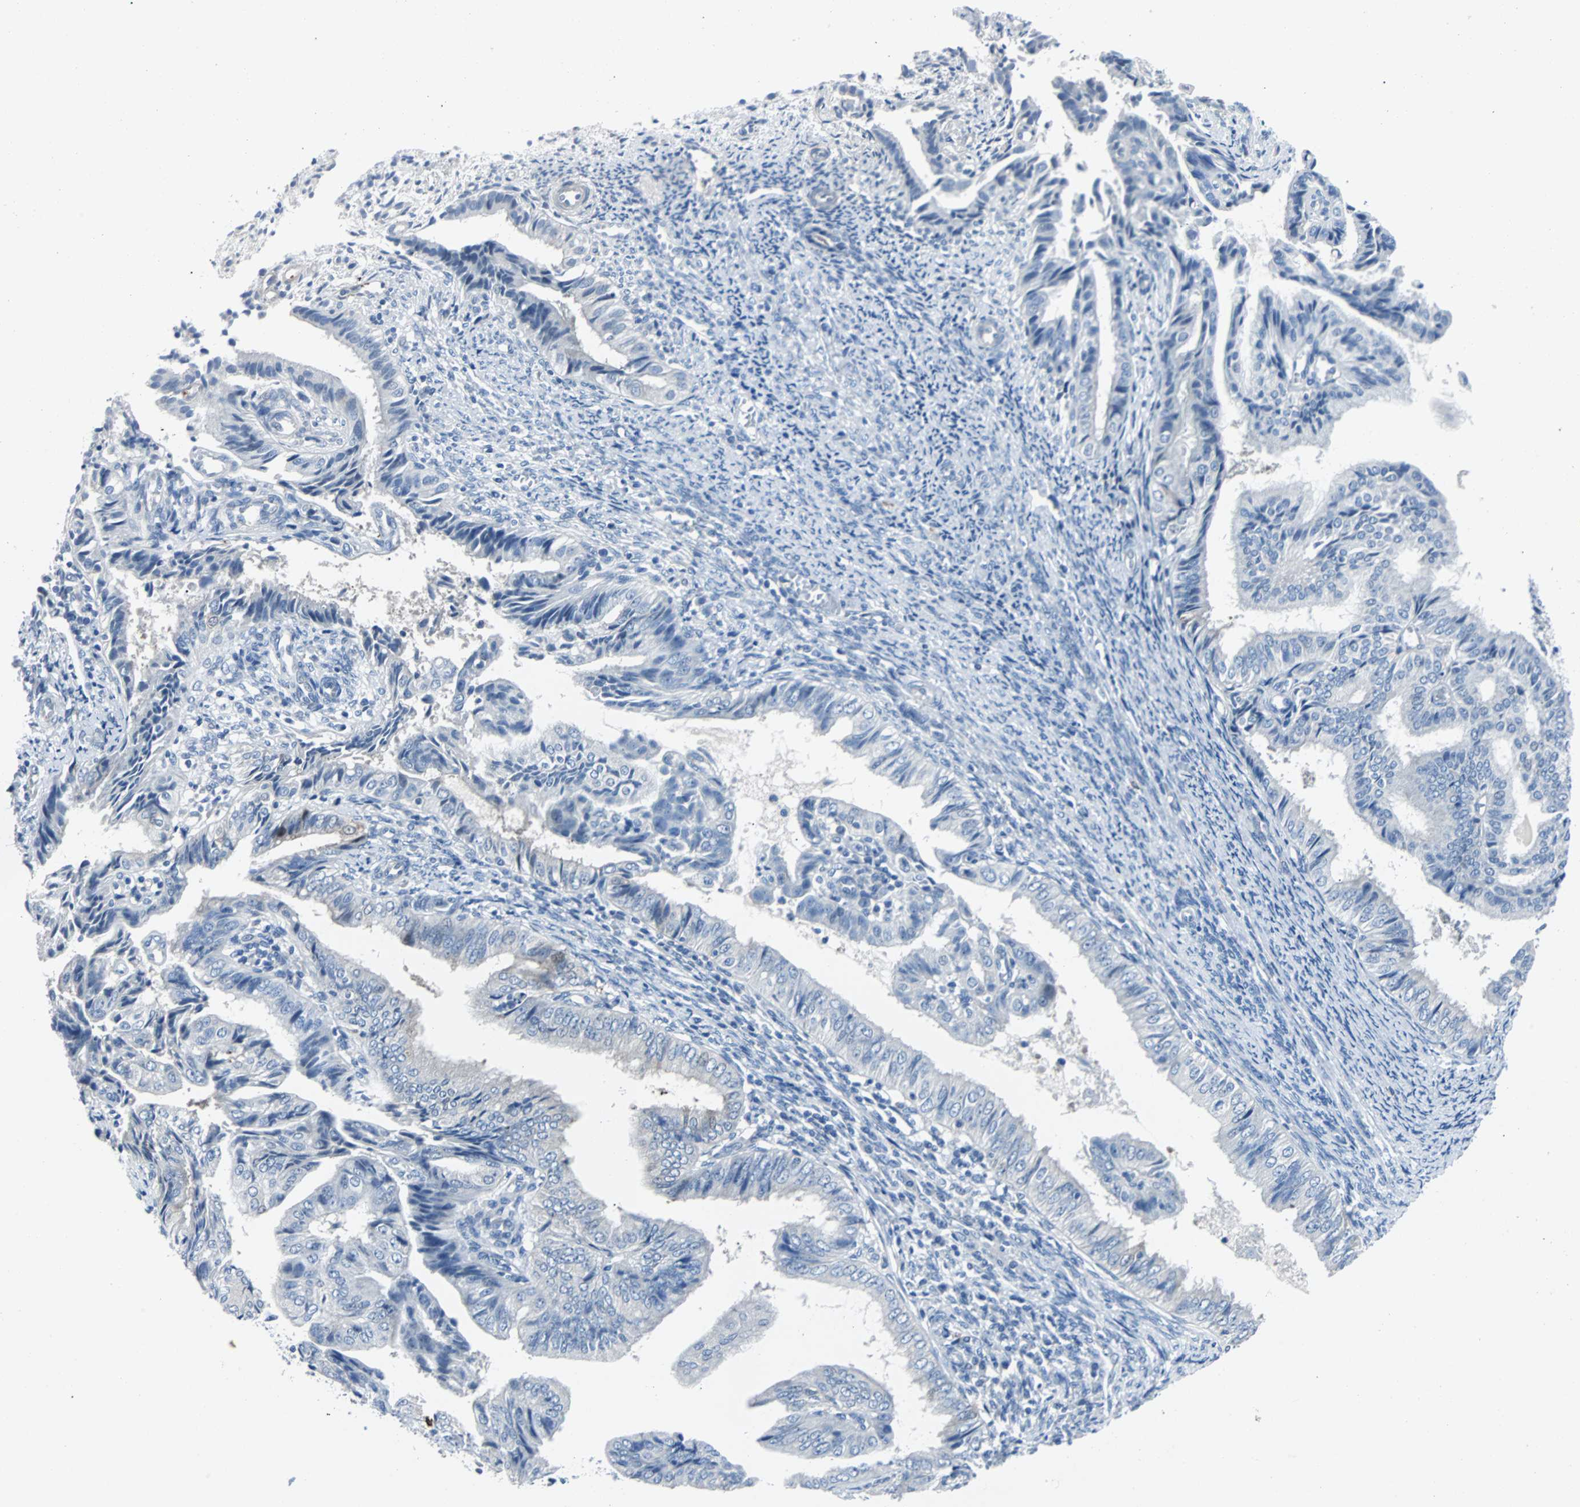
{"staining": {"intensity": "weak", "quantity": "<25%", "location": "cytoplasmic/membranous"}, "tissue": "endometrial cancer", "cell_type": "Tumor cells", "image_type": "cancer", "snomed": [{"axis": "morphology", "description": "Adenocarcinoma, NOS"}, {"axis": "topography", "description": "Endometrium"}], "caption": "Tumor cells are negative for protein expression in human endometrial cancer.", "gene": "RASA1", "patient": {"sex": "female", "age": 58}}